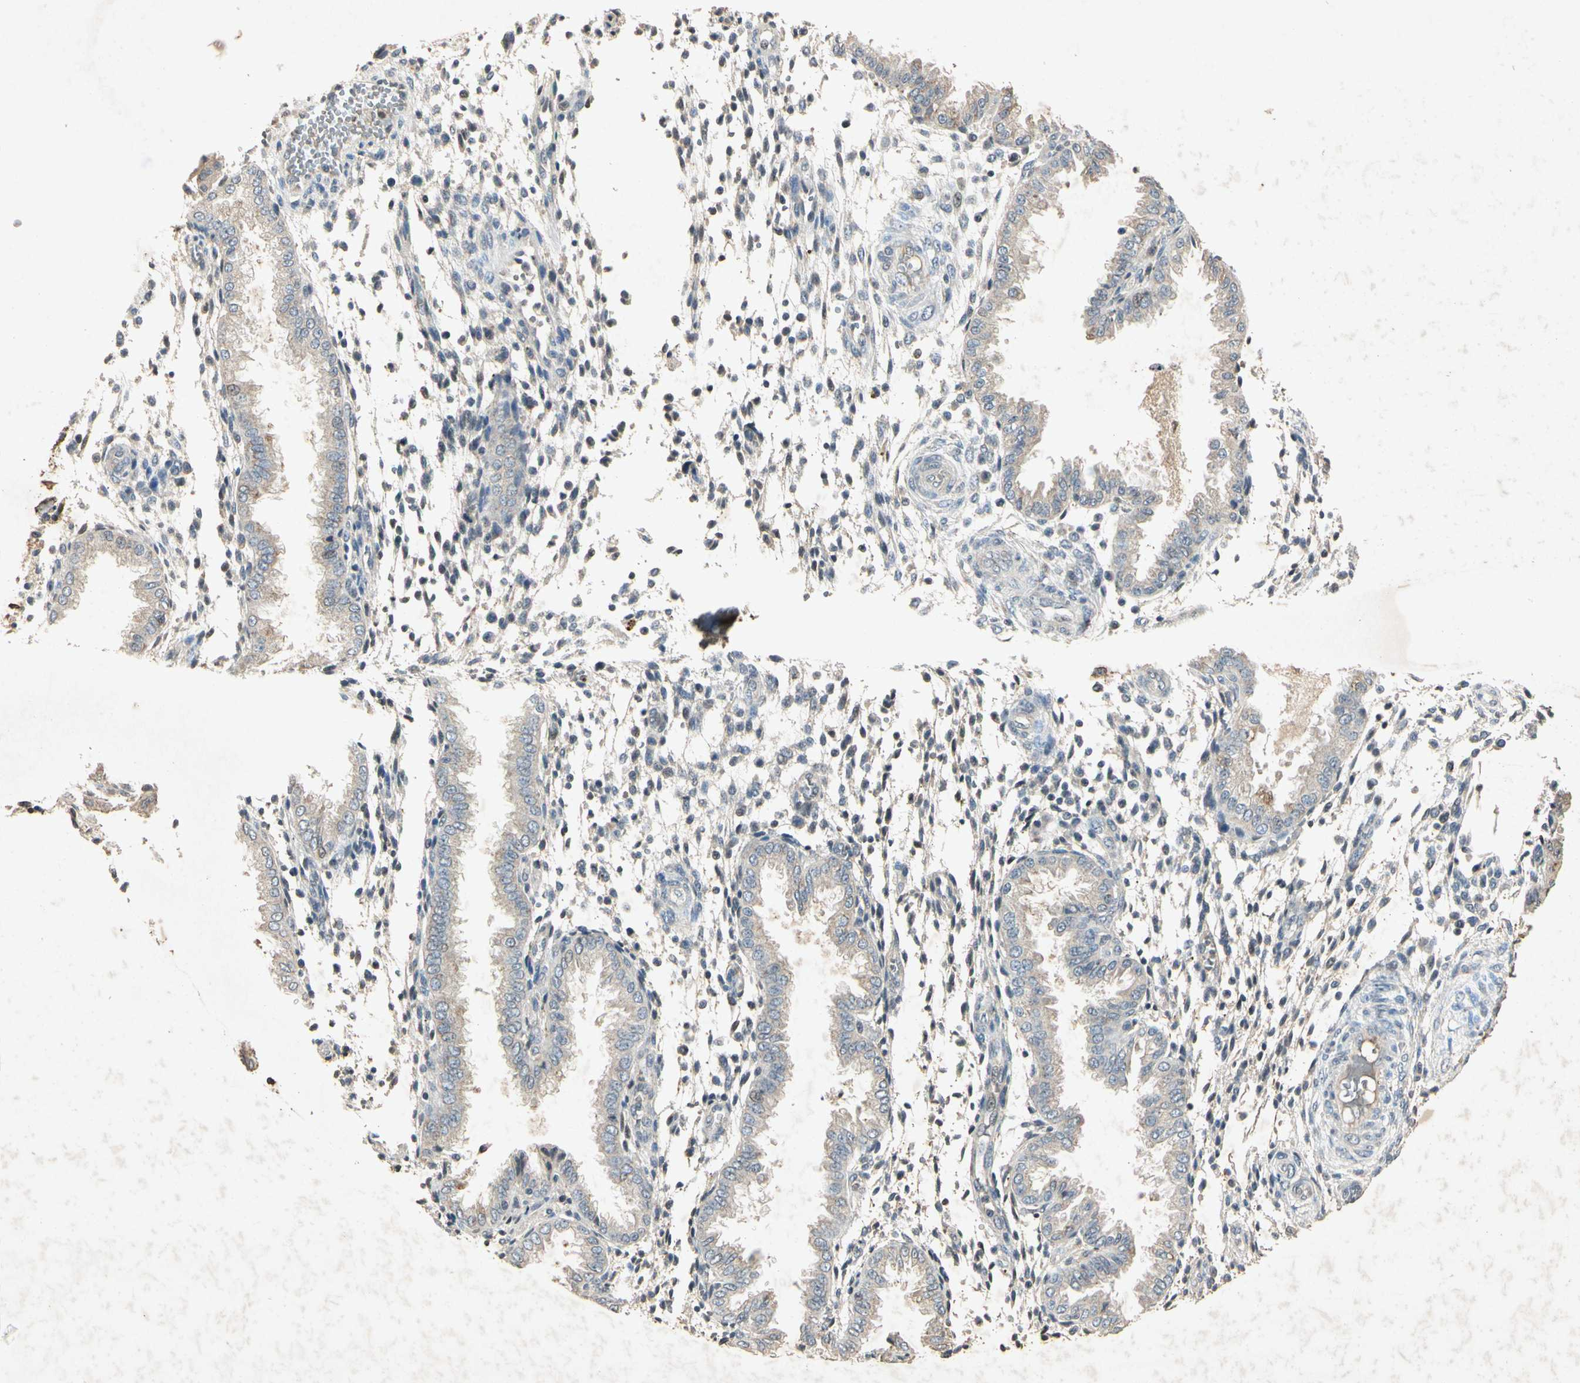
{"staining": {"intensity": "weak", "quantity": "<25%", "location": "cytoplasmic/membranous"}, "tissue": "endometrium", "cell_type": "Cells in endometrial stroma", "image_type": "normal", "snomed": [{"axis": "morphology", "description": "Normal tissue, NOS"}, {"axis": "topography", "description": "Endometrium"}], "caption": "Human endometrium stained for a protein using immunohistochemistry (IHC) shows no staining in cells in endometrial stroma.", "gene": "MSRB1", "patient": {"sex": "female", "age": 33}}